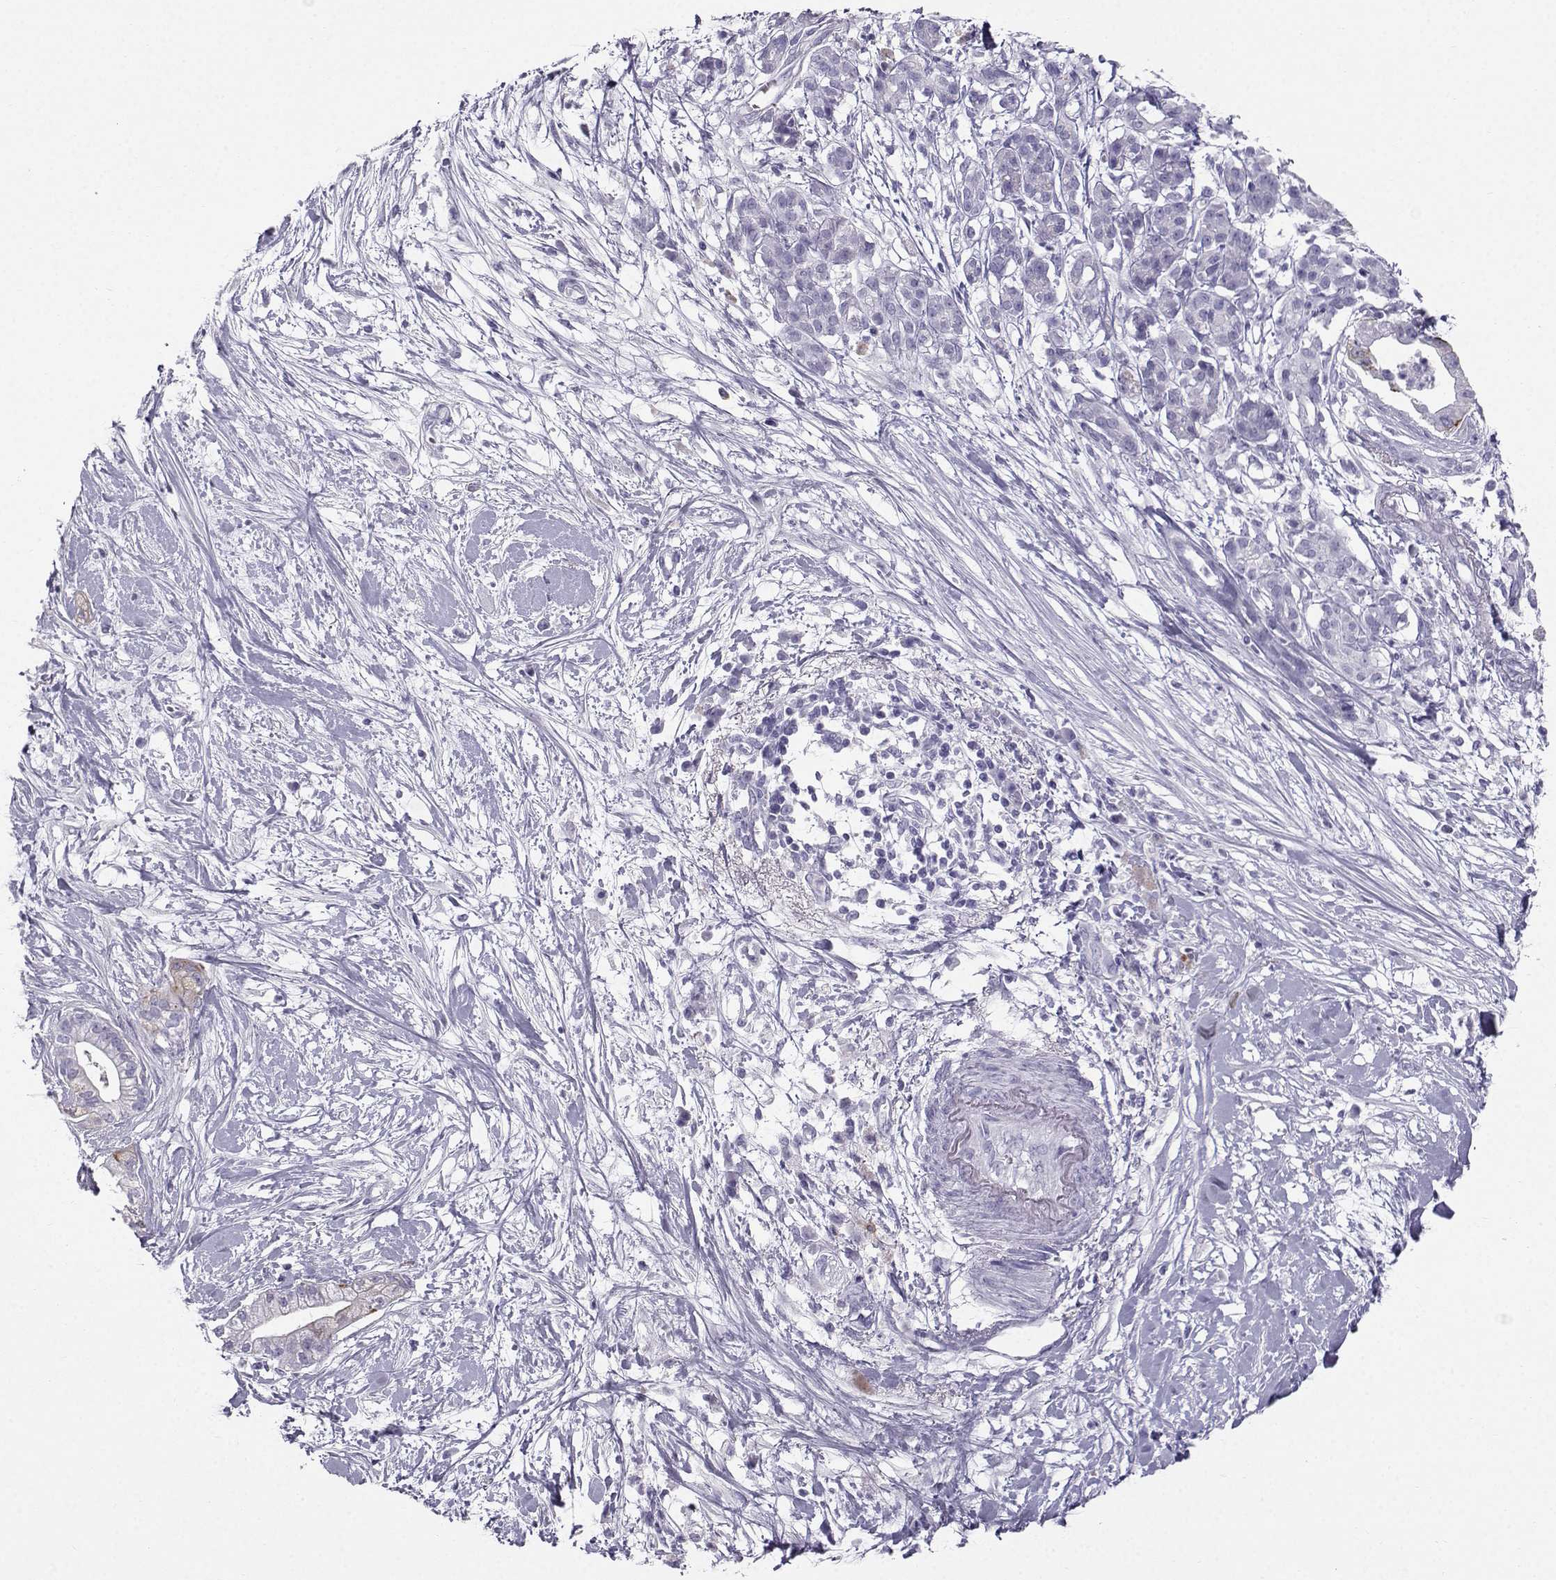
{"staining": {"intensity": "negative", "quantity": "none", "location": "none"}, "tissue": "pancreatic cancer", "cell_type": "Tumor cells", "image_type": "cancer", "snomed": [{"axis": "morphology", "description": "Normal tissue, NOS"}, {"axis": "morphology", "description": "Adenocarcinoma, NOS"}, {"axis": "topography", "description": "Lymph node"}, {"axis": "topography", "description": "Pancreas"}], "caption": "This image is of adenocarcinoma (pancreatic) stained with immunohistochemistry to label a protein in brown with the nuclei are counter-stained blue. There is no expression in tumor cells.", "gene": "IQCD", "patient": {"sex": "female", "age": 58}}